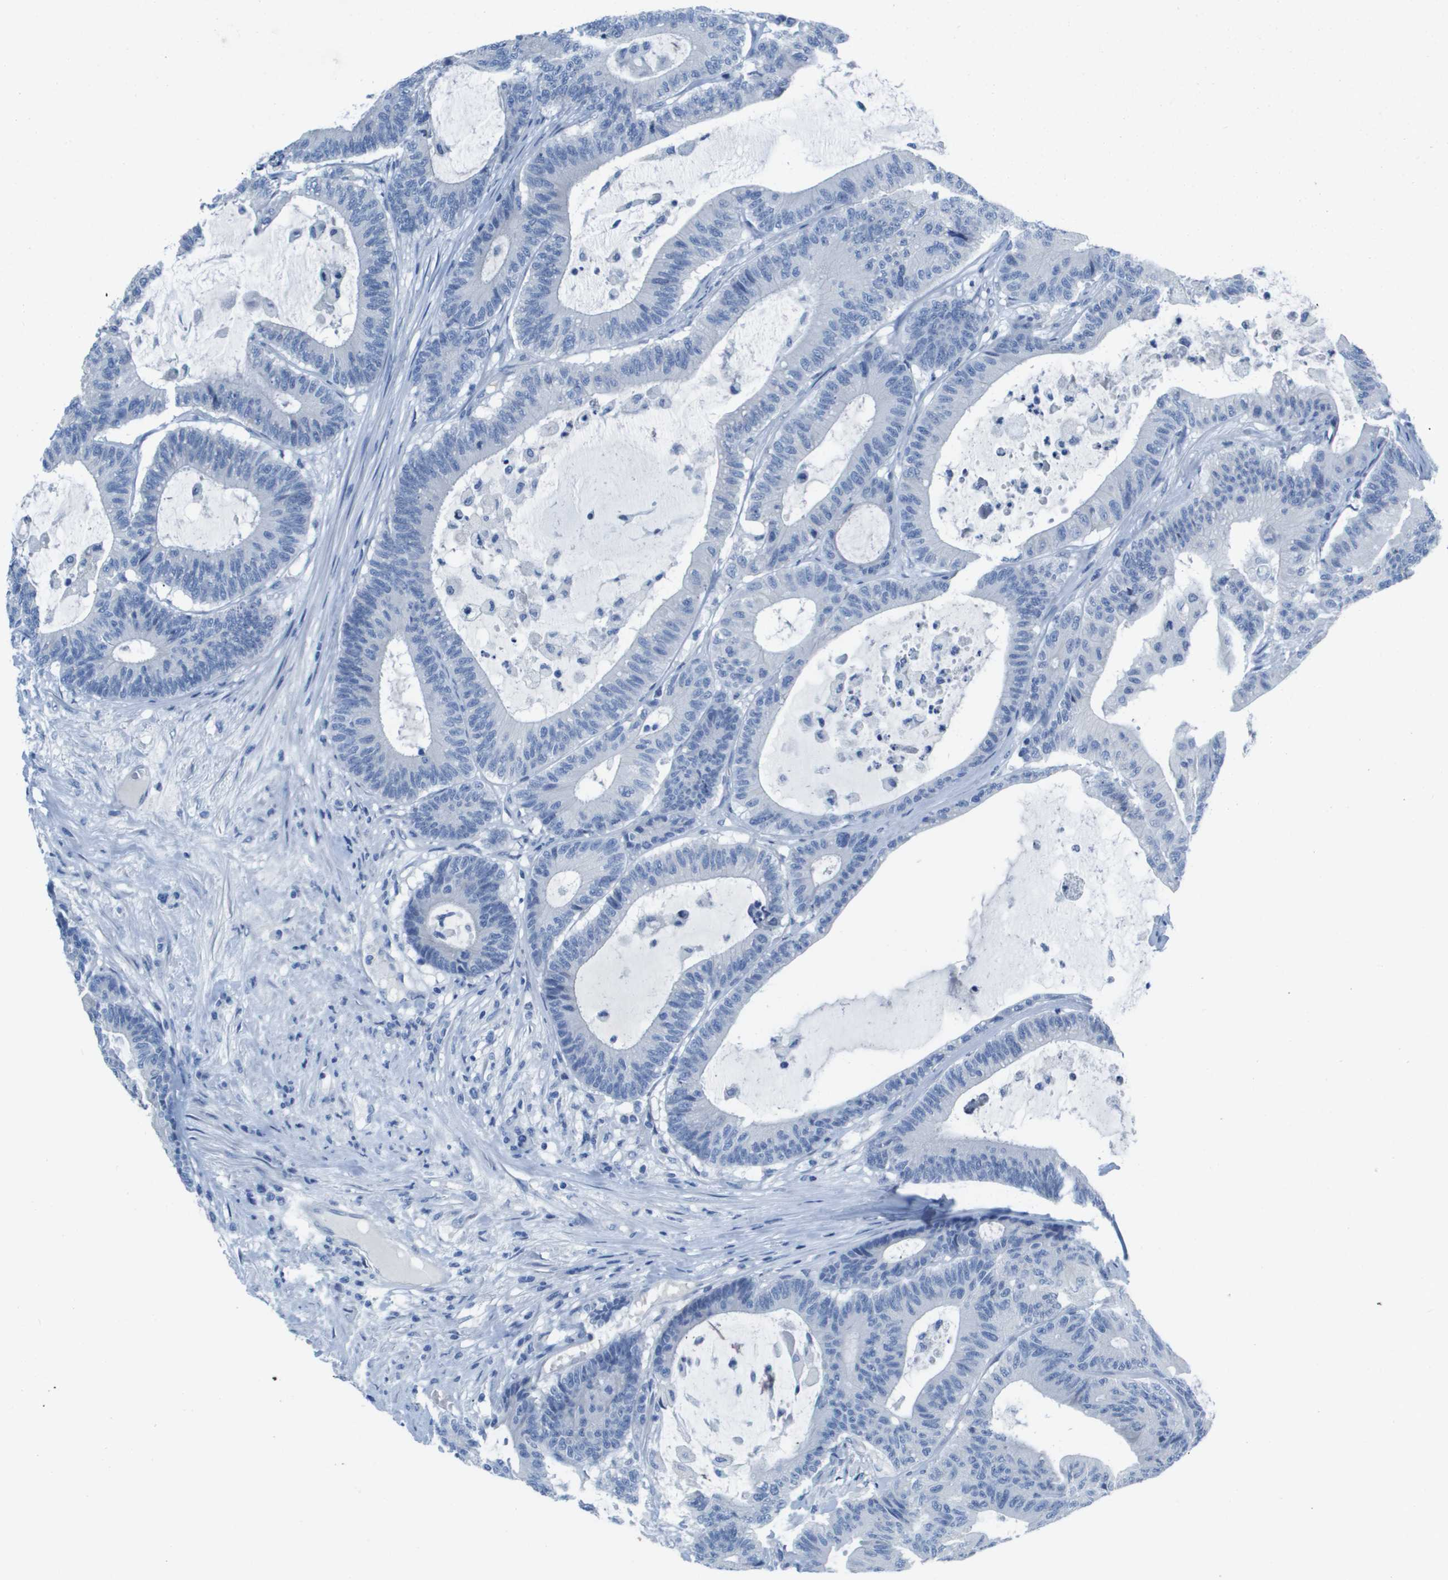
{"staining": {"intensity": "negative", "quantity": "none", "location": "none"}, "tissue": "colorectal cancer", "cell_type": "Tumor cells", "image_type": "cancer", "snomed": [{"axis": "morphology", "description": "Adenocarcinoma, NOS"}, {"axis": "topography", "description": "Colon"}], "caption": "The micrograph reveals no staining of tumor cells in colorectal cancer. (Stains: DAB (3,3'-diaminobenzidine) IHC with hematoxylin counter stain, Microscopy: brightfield microscopy at high magnification).", "gene": "NCS1", "patient": {"sex": "female", "age": 84}}